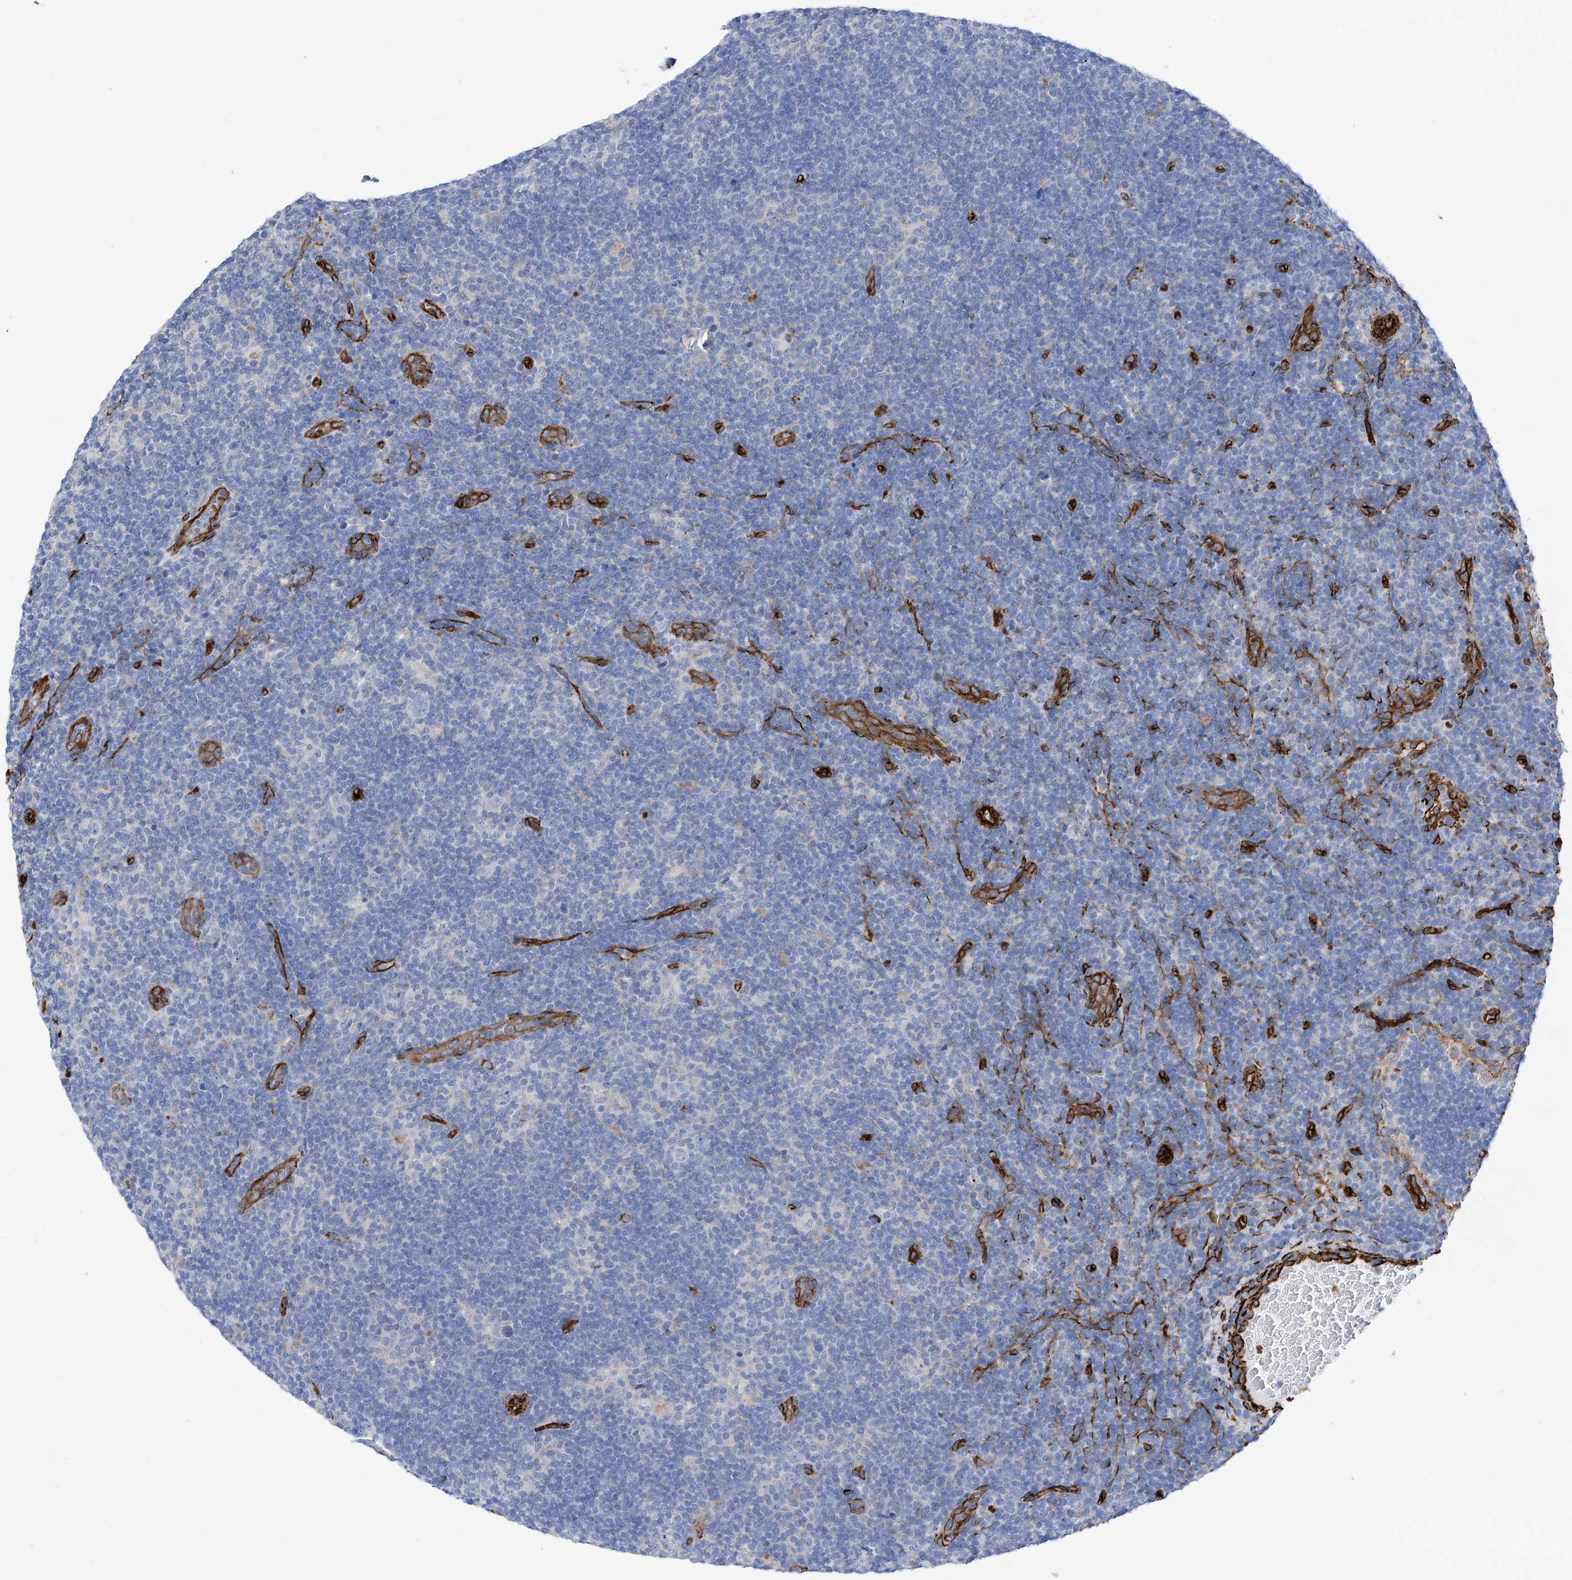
{"staining": {"intensity": "negative", "quantity": "none", "location": "none"}, "tissue": "lymphoma", "cell_type": "Tumor cells", "image_type": "cancer", "snomed": [{"axis": "morphology", "description": "Hodgkin's disease, NOS"}, {"axis": "topography", "description": "Lymph node"}], "caption": "Immunohistochemistry (IHC) of human Hodgkin's disease shows no staining in tumor cells. (Brightfield microscopy of DAB immunohistochemistry at high magnification).", "gene": "UBTD1", "patient": {"sex": "female", "age": 57}}